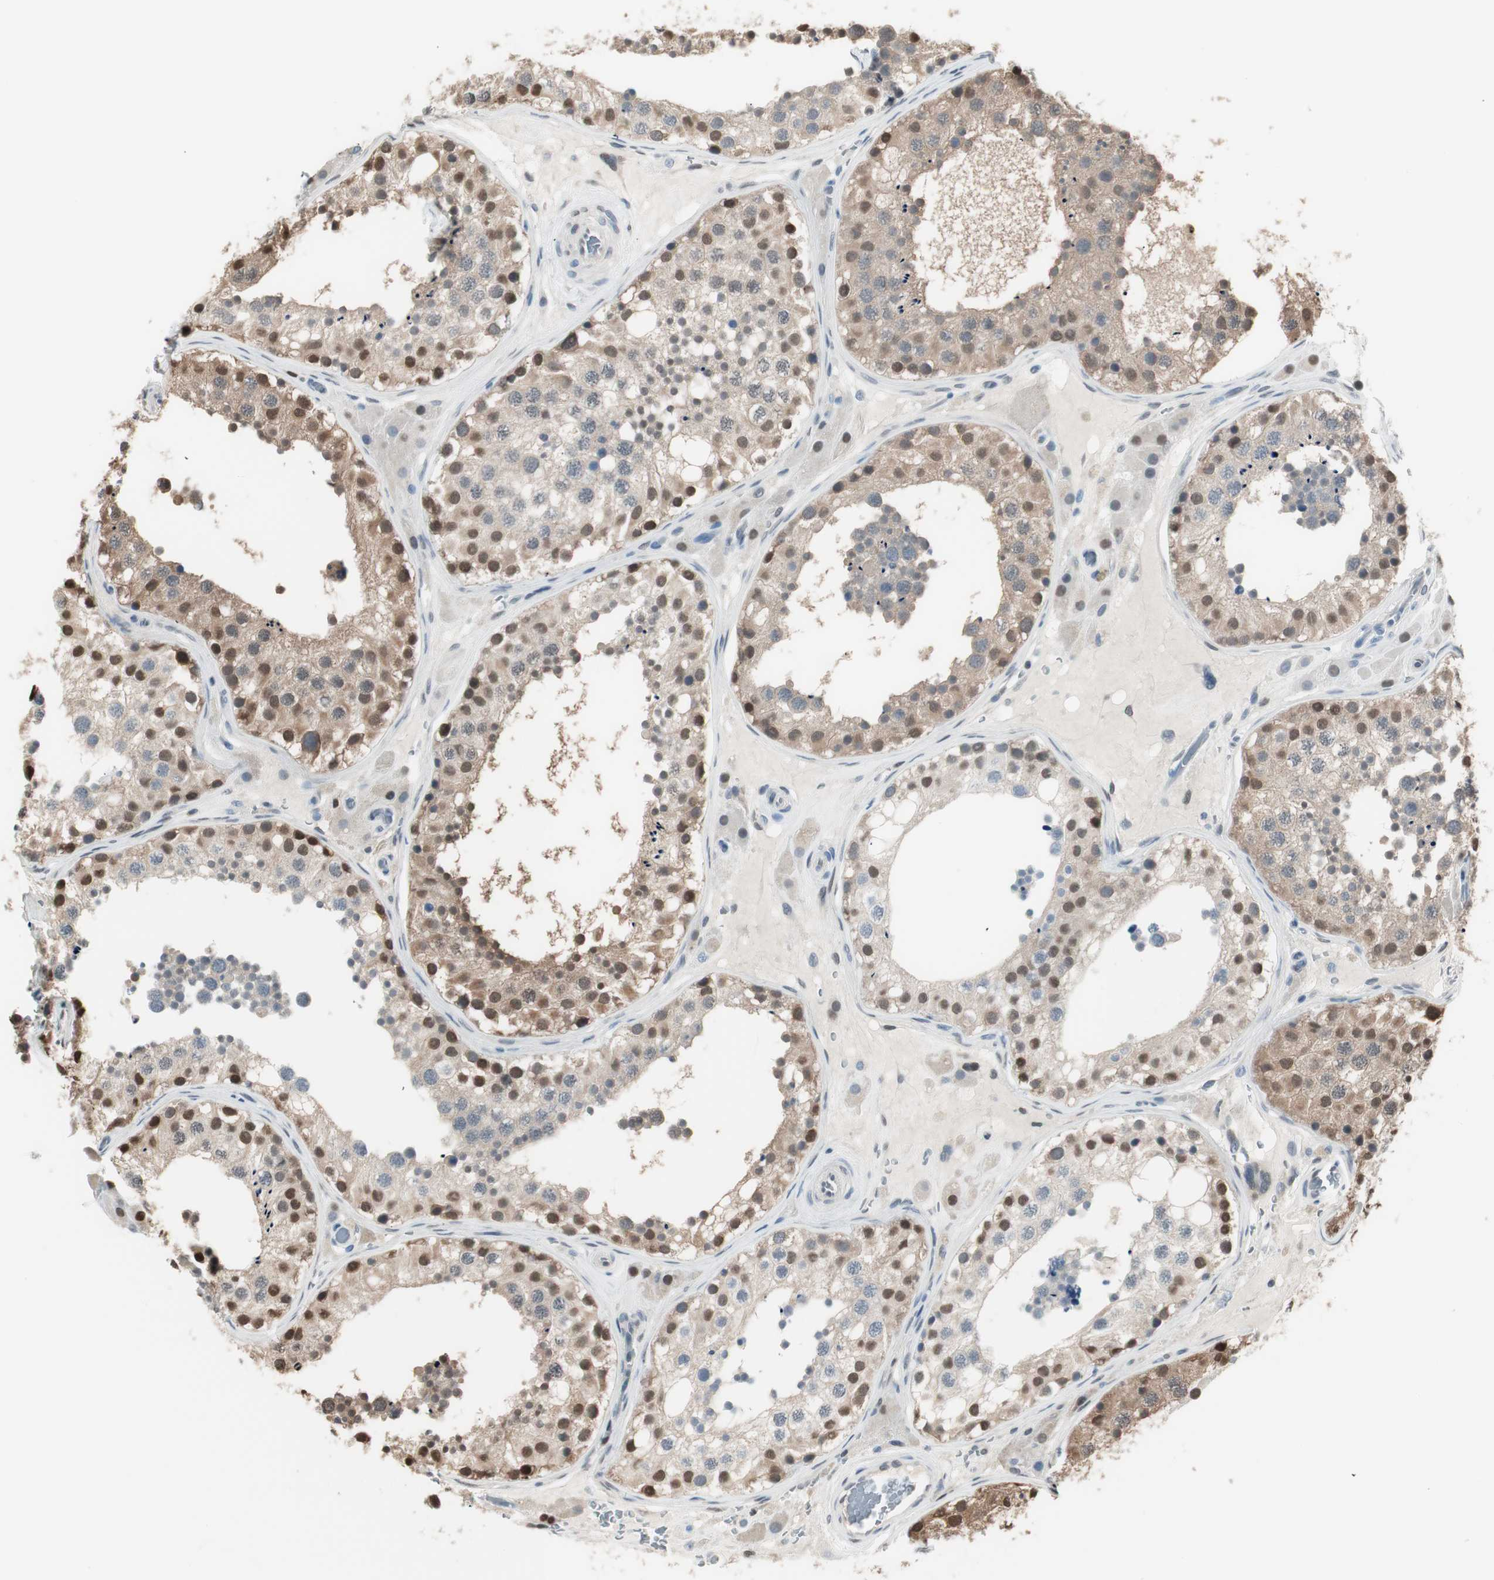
{"staining": {"intensity": "strong", "quantity": "25%-75%", "location": "nuclear"}, "tissue": "testis", "cell_type": "Cells in seminiferous ducts", "image_type": "normal", "snomed": [{"axis": "morphology", "description": "Normal tissue, NOS"}, {"axis": "topography", "description": "Testis"}], "caption": "Protein expression analysis of benign human testis reveals strong nuclear positivity in about 25%-75% of cells in seminiferous ducts. The staining was performed using DAB, with brown indicating positive protein expression. Nuclei are stained blue with hematoxylin.", "gene": "LONP2", "patient": {"sex": "male", "age": 26}}